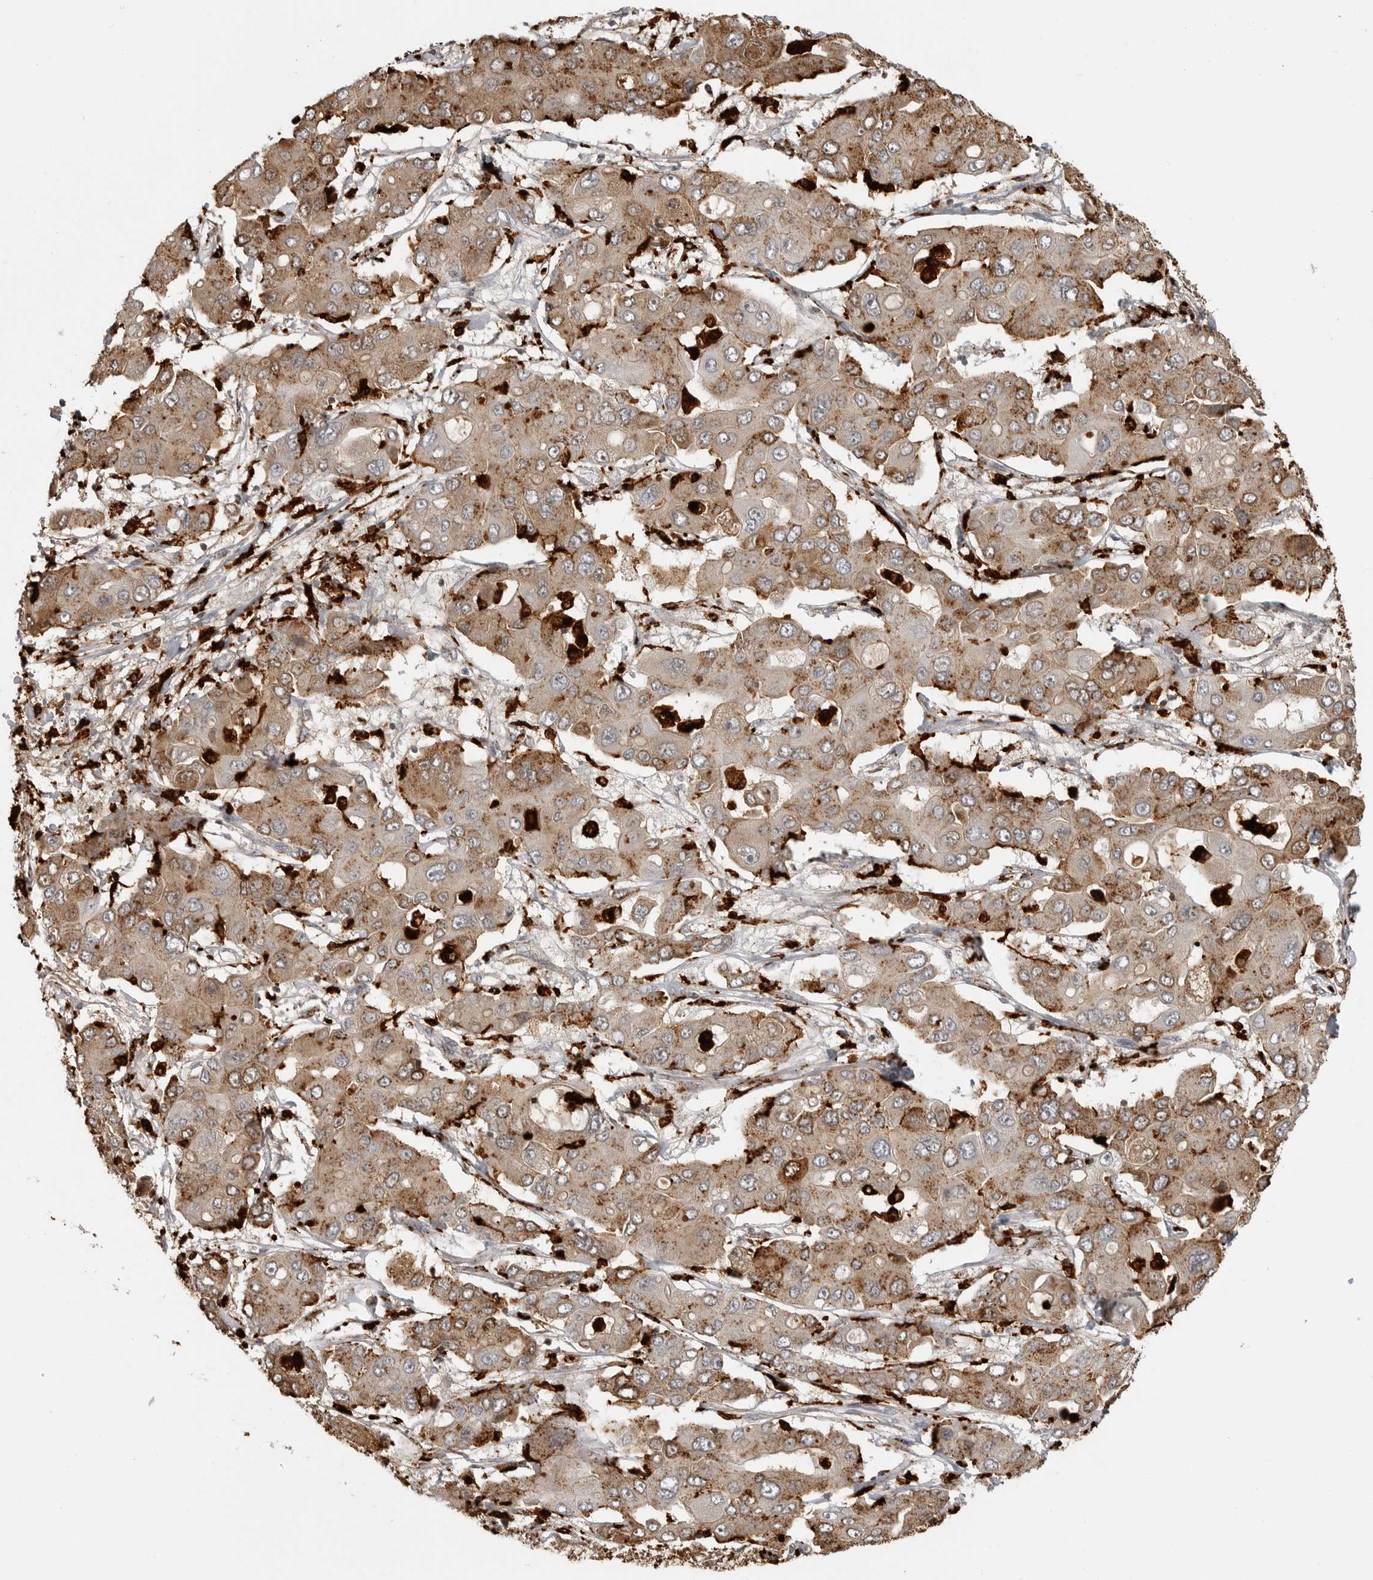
{"staining": {"intensity": "moderate", "quantity": ">75%", "location": "cytoplasmic/membranous"}, "tissue": "liver cancer", "cell_type": "Tumor cells", "image_type": "cancer", "snomed": [{"axis": "morphology", "description": "Cholangiocarcinoma"}, {"axis": "topography", "description": "Liver"}], "caption": "This histopathology image exhibits immunohistochemistry staining of cholangiocarcinoma (liver), with medium moderate cytoplasmic/membranous positivity in approximately >75% of tumor cells.", "gene": "IFI30", "patient": {"sex": "male", "age": 67}}